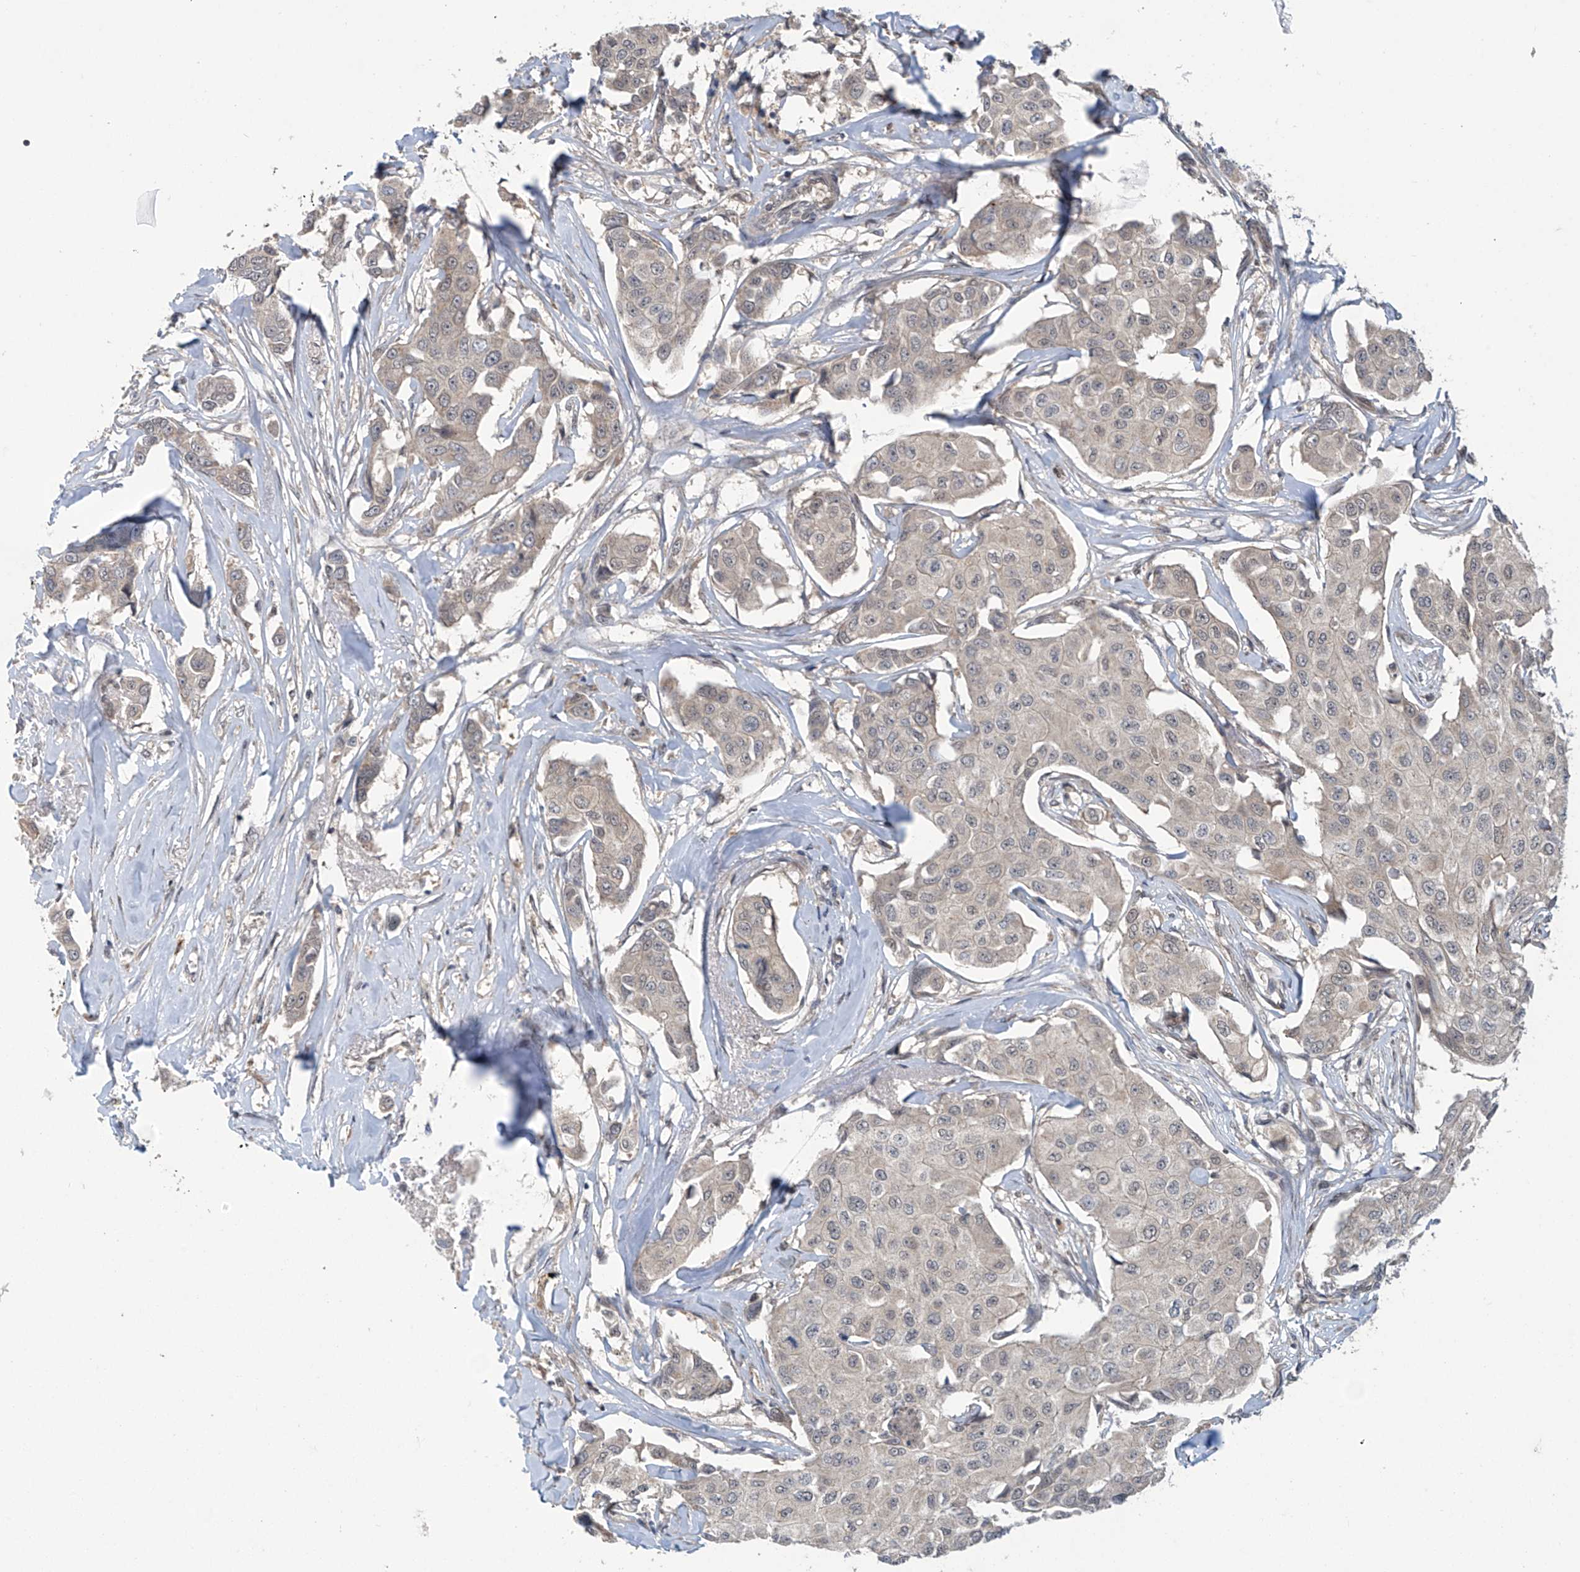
{"staining": {"intensity": "weak", "quantity": "<25%", "location": "nuclear"}, "tissue": "breast cancer", "cell_type": "Tumor cells", "image_type": "cancer", "snomed": [{"axis": "morphology", "description": "Duct carcinoma"}, {"axis": "topography", "description": "Breast"}], "caption": "High magnification brightfield microscopy of invasive ductal carcinoma (breast) stained with DAB (brown) and counterstained with hematoxylin (blue): tumor cells show no significant staining.", "gene": "ABHD13", "patient": {"sex": "female", "age": 80}}